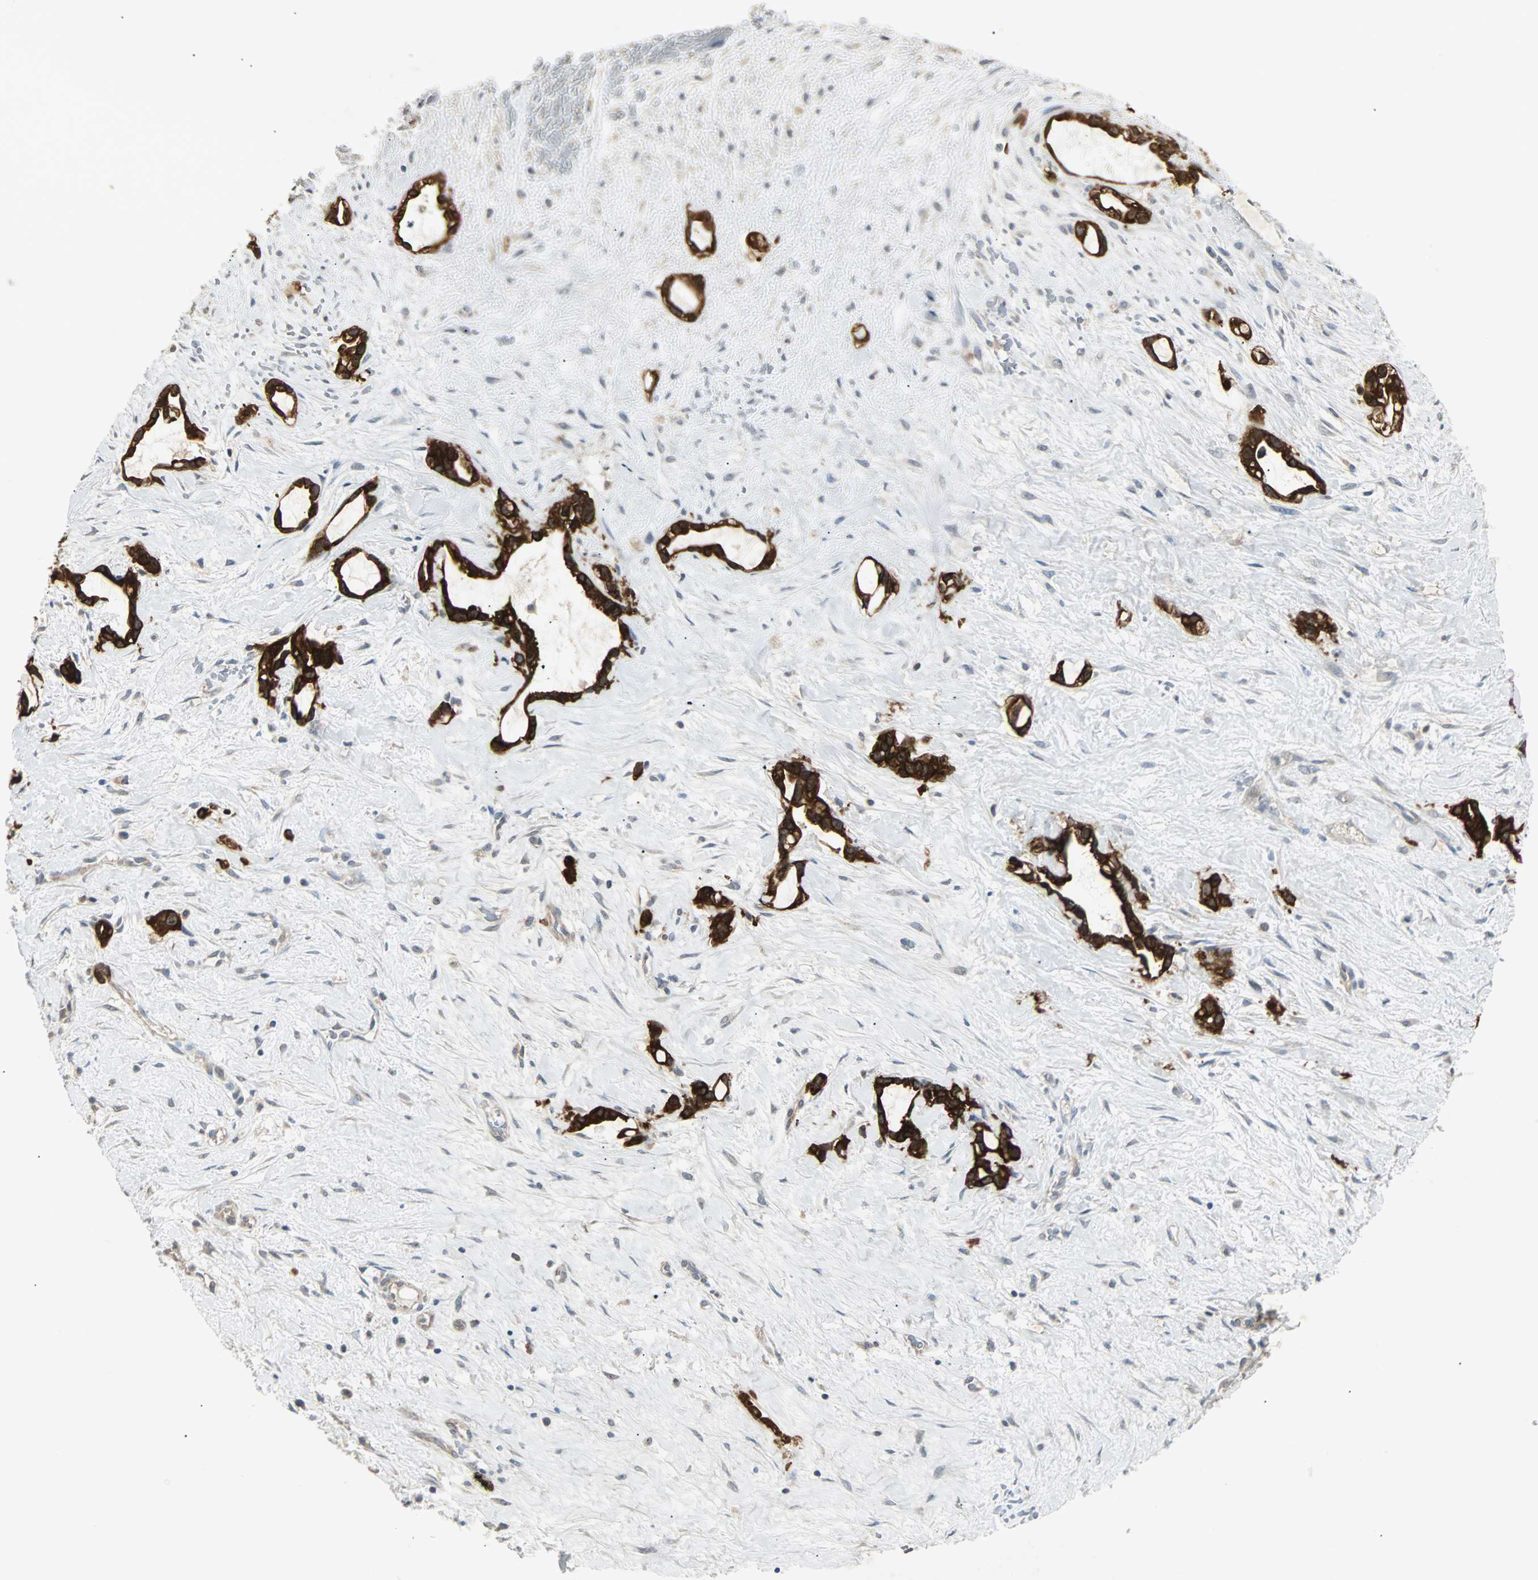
{"staining": {"intensity": "strong", "quantity": ">75%", "location": "cytoplasmic/membranous"}, "tissue": "liver cancer", "cell_type": "Tumor cells", "image_type": "cancer", "snomed": [{"axis": "morphology", "description": "Cholangiocarcinoma"}, {"axis": "topography", "description": "Liver"}], "caption": "Liver cancer stained for a protein (brown) reveals strong cytoplasmic/membranous positive expression in approximately >75% of tumor cells.", "gene": "CMC2", "patient": {"sex": "female", "age": 65}}